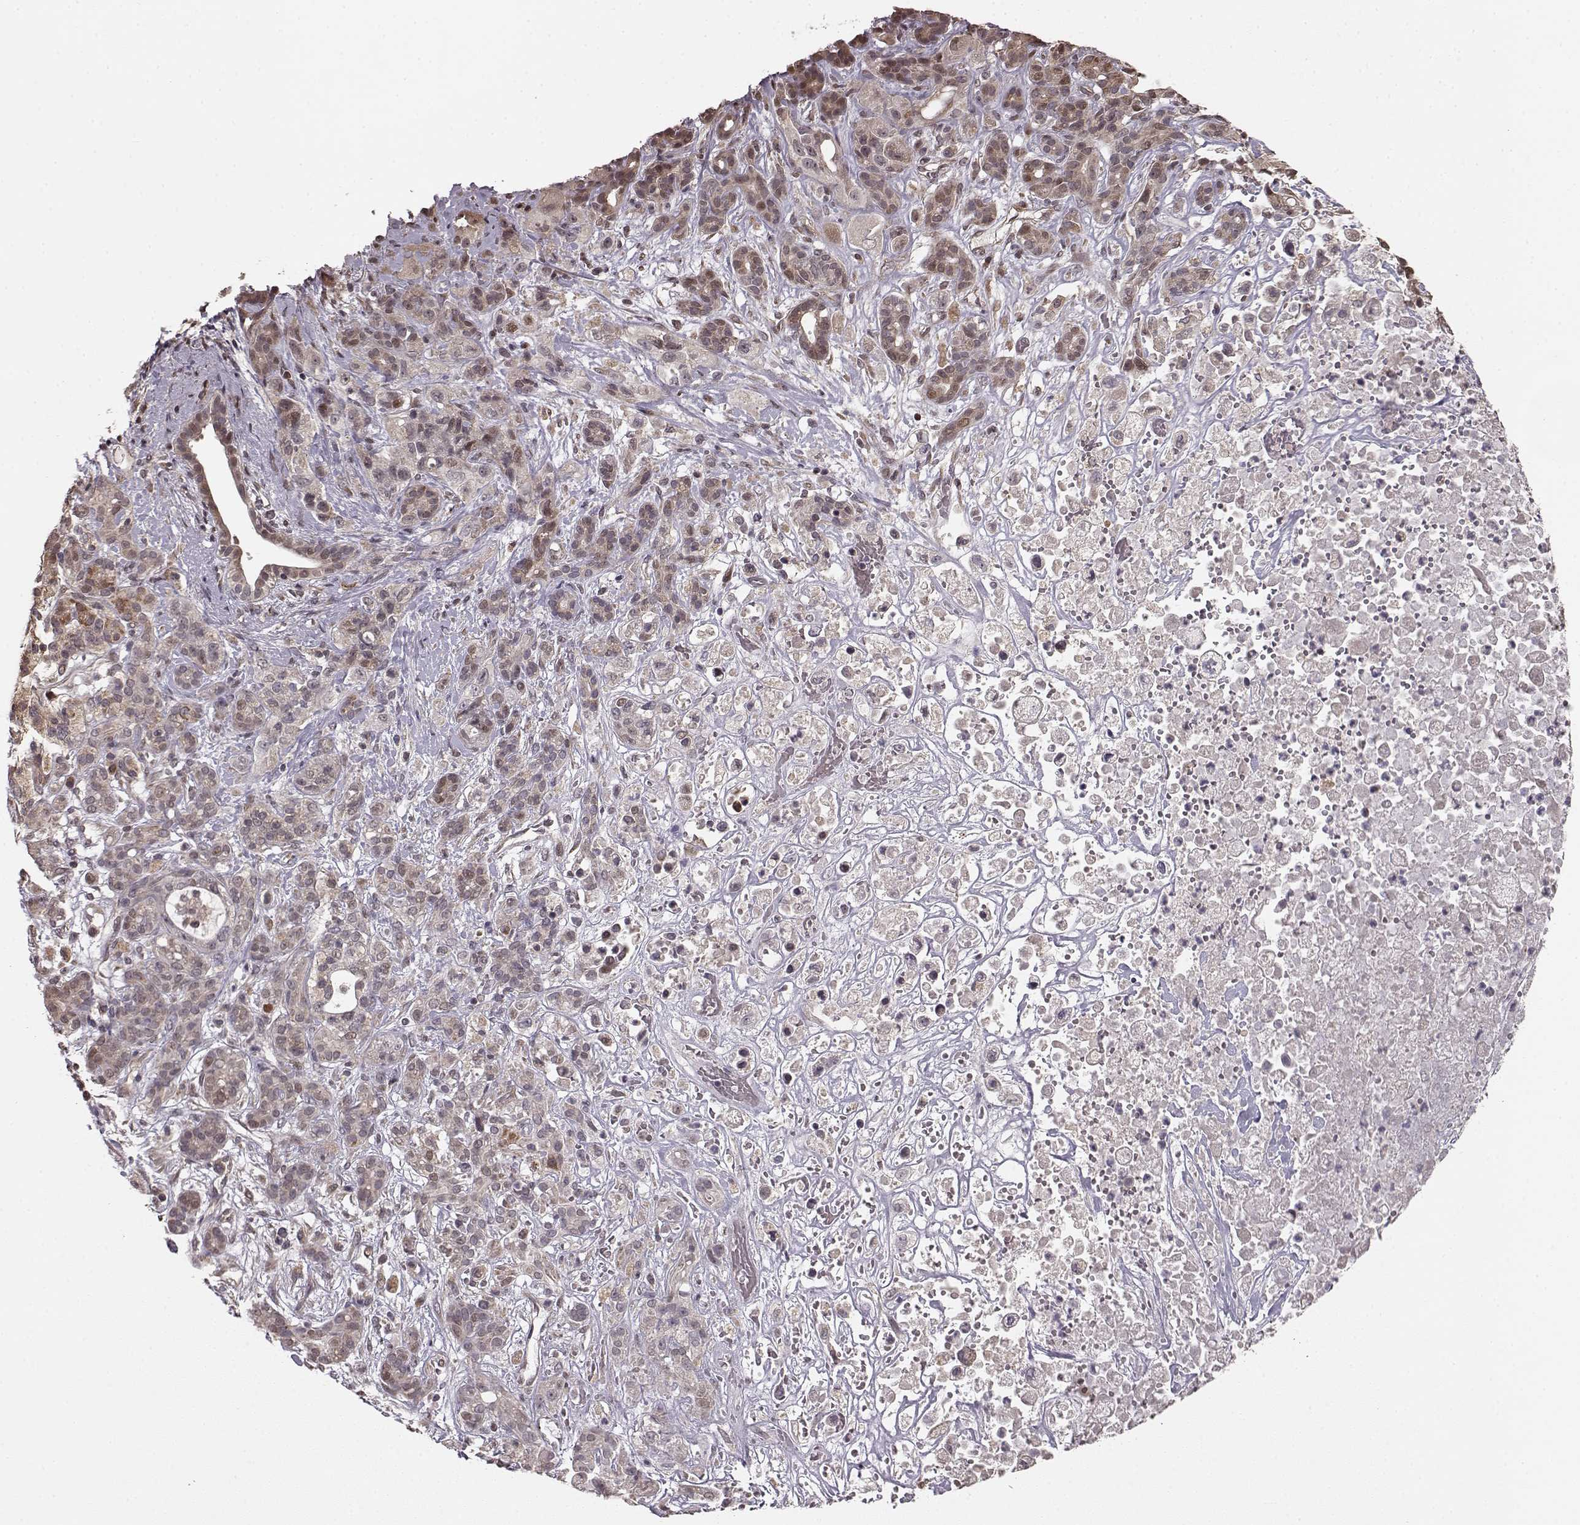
{"staining": {"intensity": "weak", "quantity": "<25%", "location": "cytoplasmic/membranous,nuclear"}, "tissue": "pancreatic cancer", "cell_type": "Tumor cells", "image_type": "cancer", "snomed": [{"axis": "morphology", "description": "Adenocarcinoma, NOS"}, {"axis": "topography", "description": "Pancreas"}], "caption": "IHC histopathology image of human pancreatic cancer stained for a protein (brown), which shows no positivity in tumor cells.", "gene": "BACH2", "patient": {"sex": "male", "age": 44}}